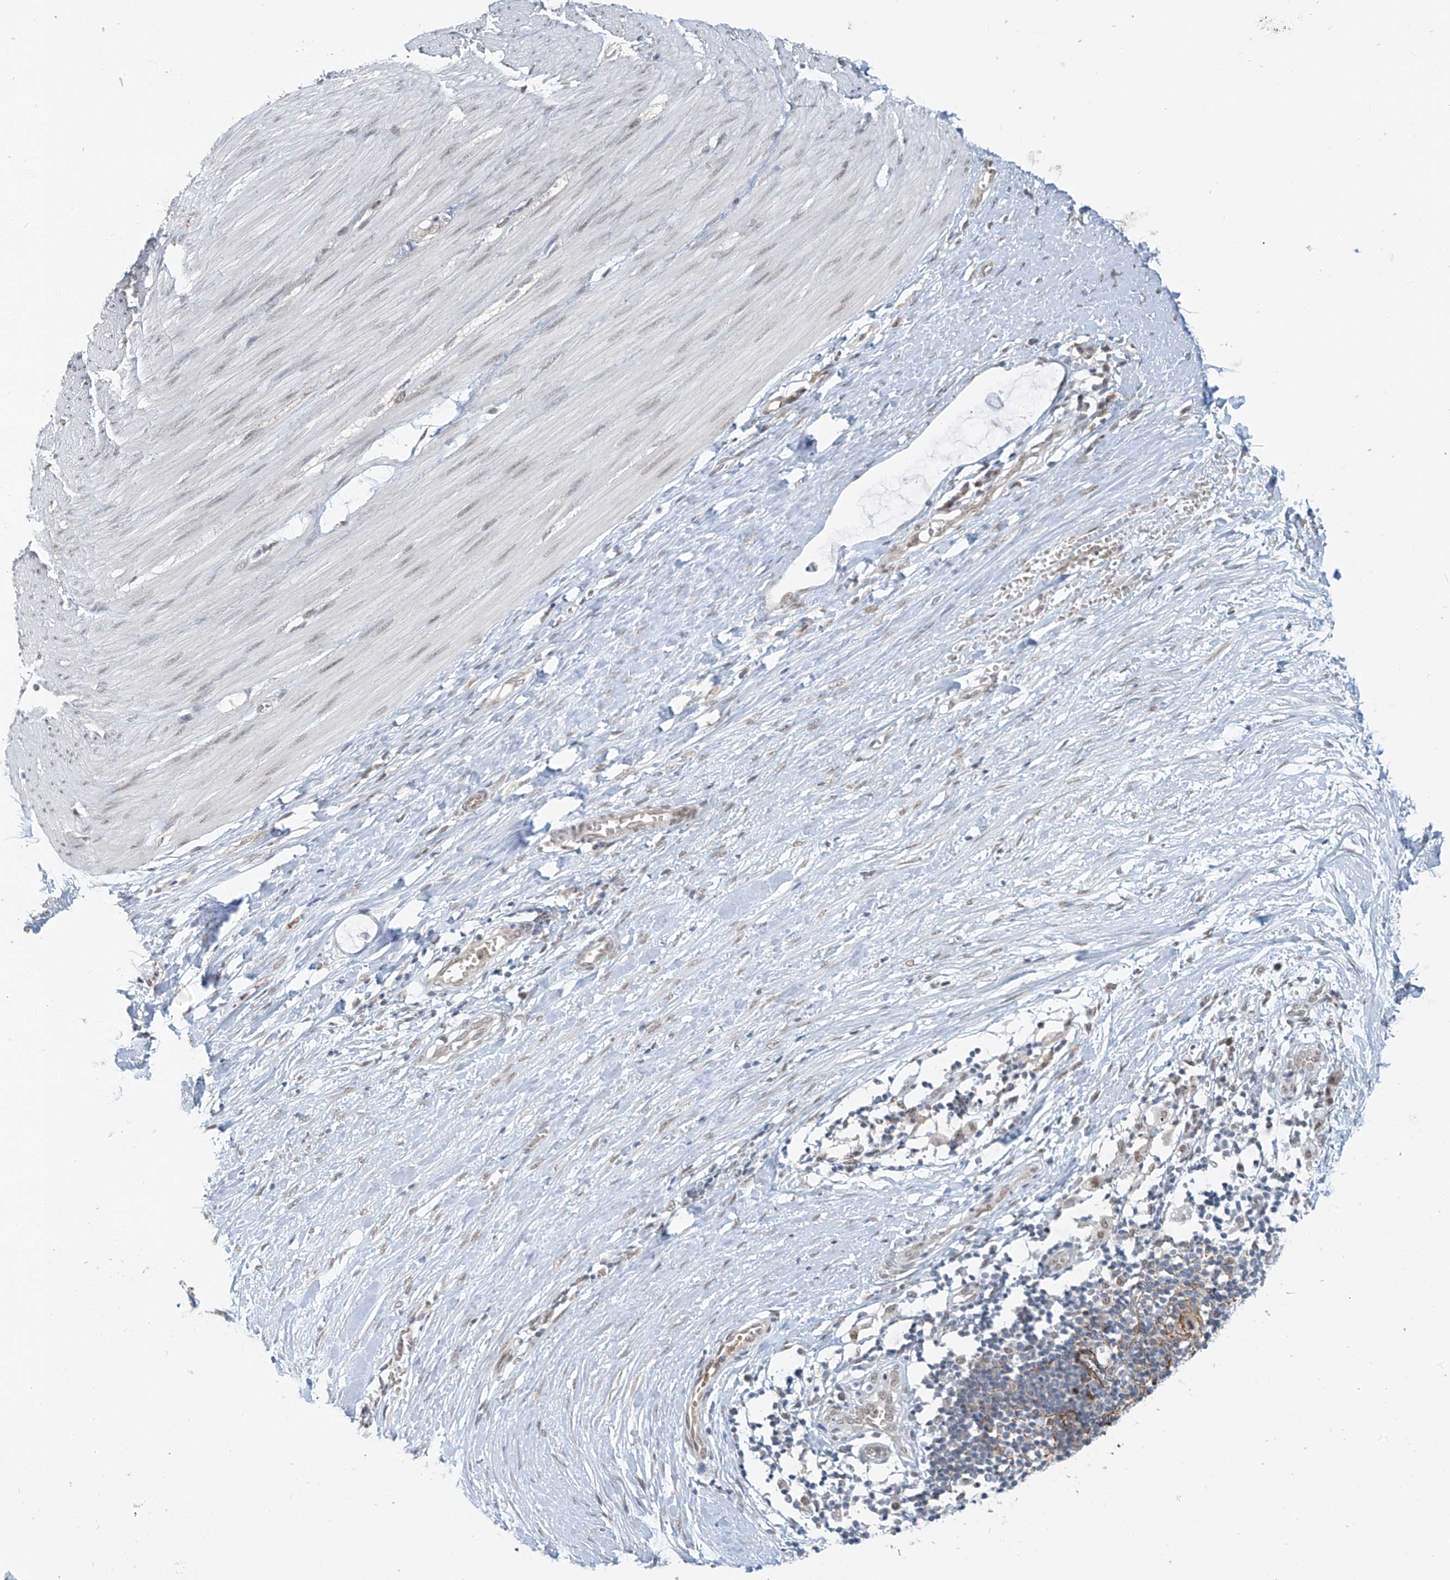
{"staining": {"intensity": "weak", "quantity": ">75%", "location": "nuclear"}, "tissue": "smooth muscle", "cell_type": "Smooth muscle cells", "image_type": "normal", "snomed": [{"axis": "morphology", "description": "Normal tissue, NOS"}, {"axis": "morphology", "description": "Adenocarcinoma, NOS"}, {"axis": "topography", "description": "Colon"}, {"axis": "topography", "description": "Peripheral nerve tissue"}], "caption": "A low amount of weak nuclear expression is appreciated in about >75% of smooth muscle cells in normal smooth muscle.", "gene": "MCM9", "patient": {"sex": "male", "age": 14}}